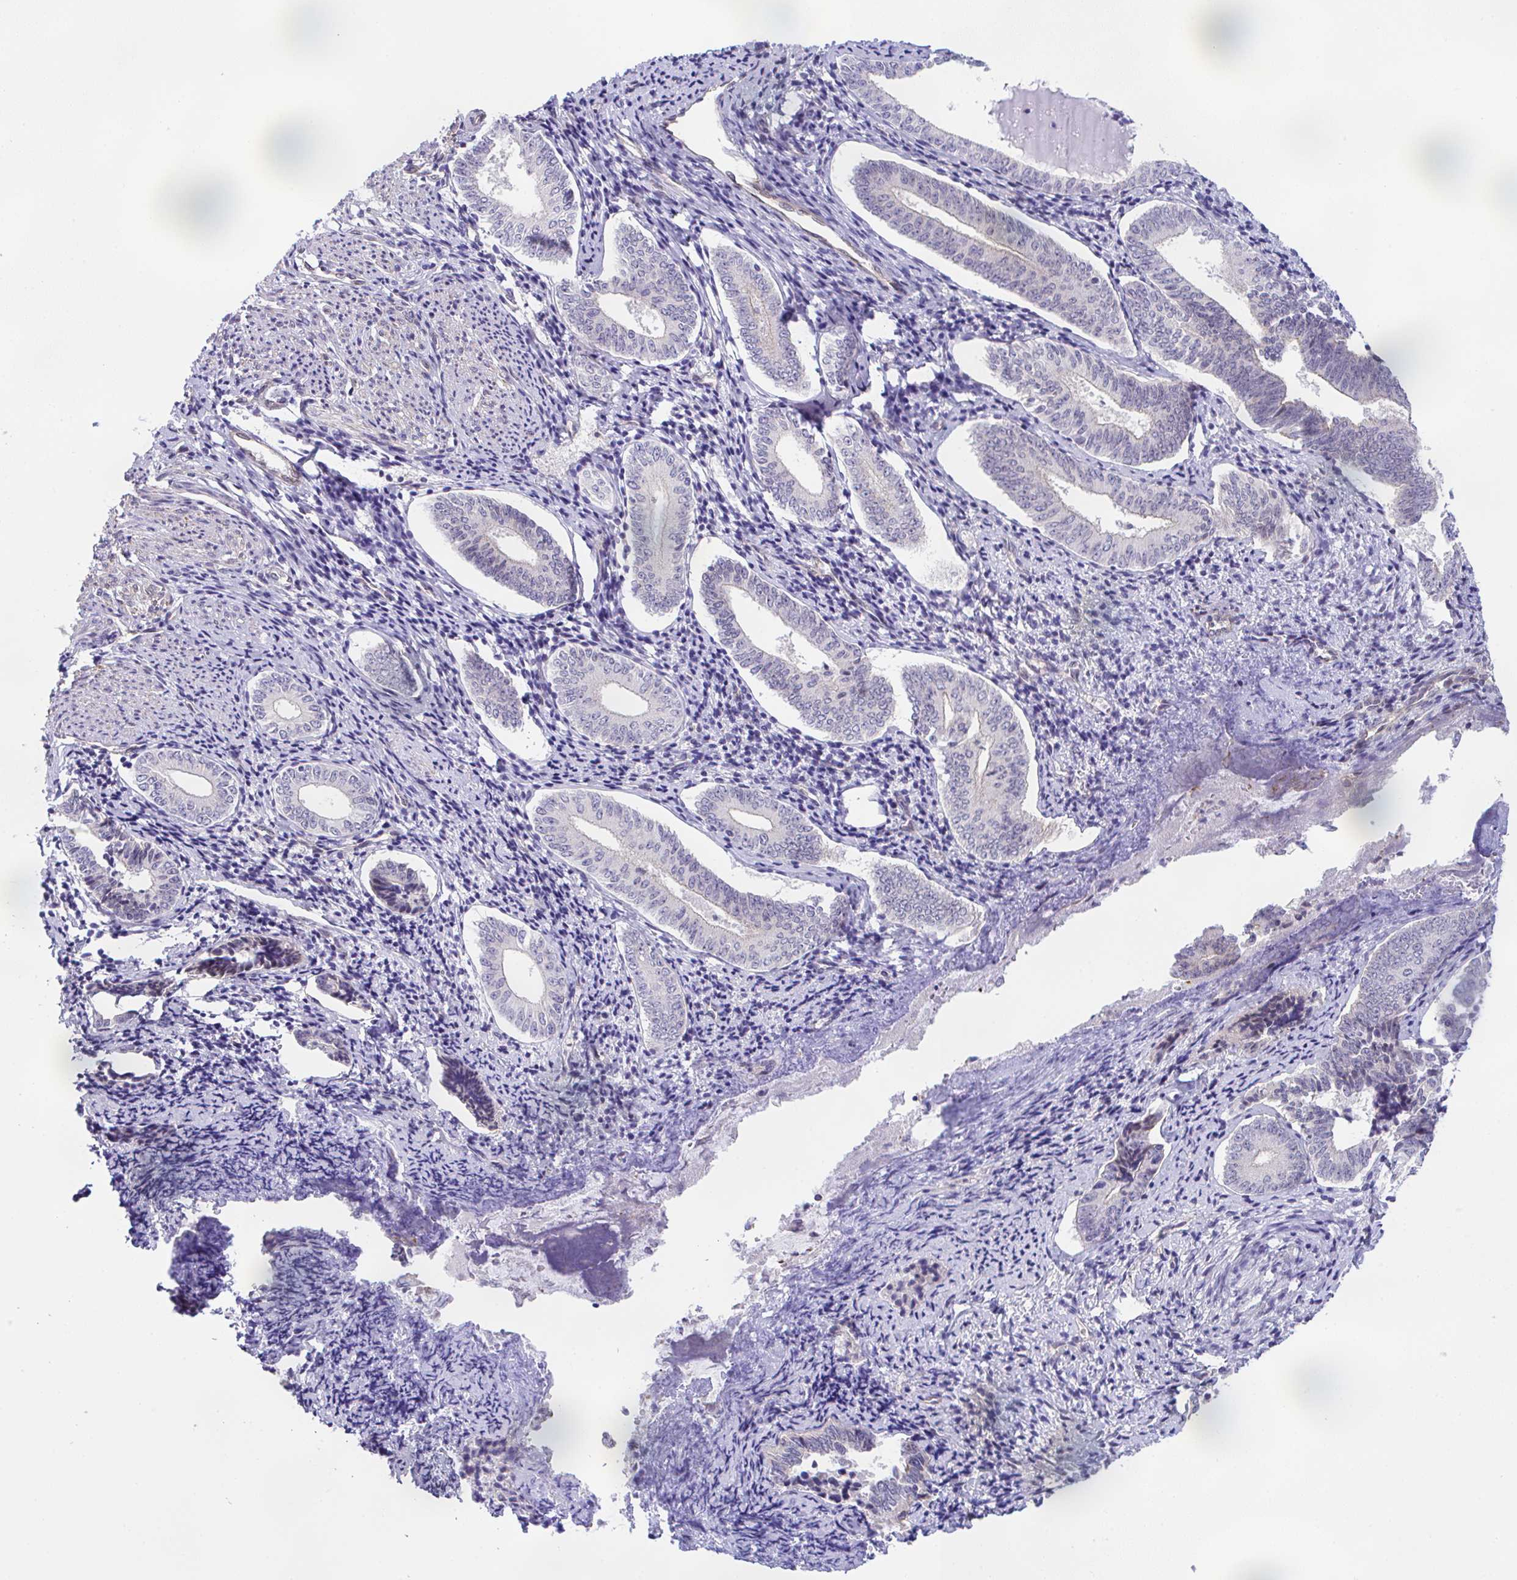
{"staining": {"intensity": "negative", "quantity": "none", "location": "none"}, "tissue": "cervical cancer", "cell_type": "Tumor cells", "image_type": "cancer", "snomed": [{"axis": "morphology", "description": "Squamous cell carcinoma, NOS"}, {"axis": "topography", "description": "Cervix"}], "caption": "The image demonstrates no significant staining in tumor cells of cervical cancer (squamous cell carcinoma).", "gene": "ZBED3", "patient": {"sex": "female", "age": 59}}